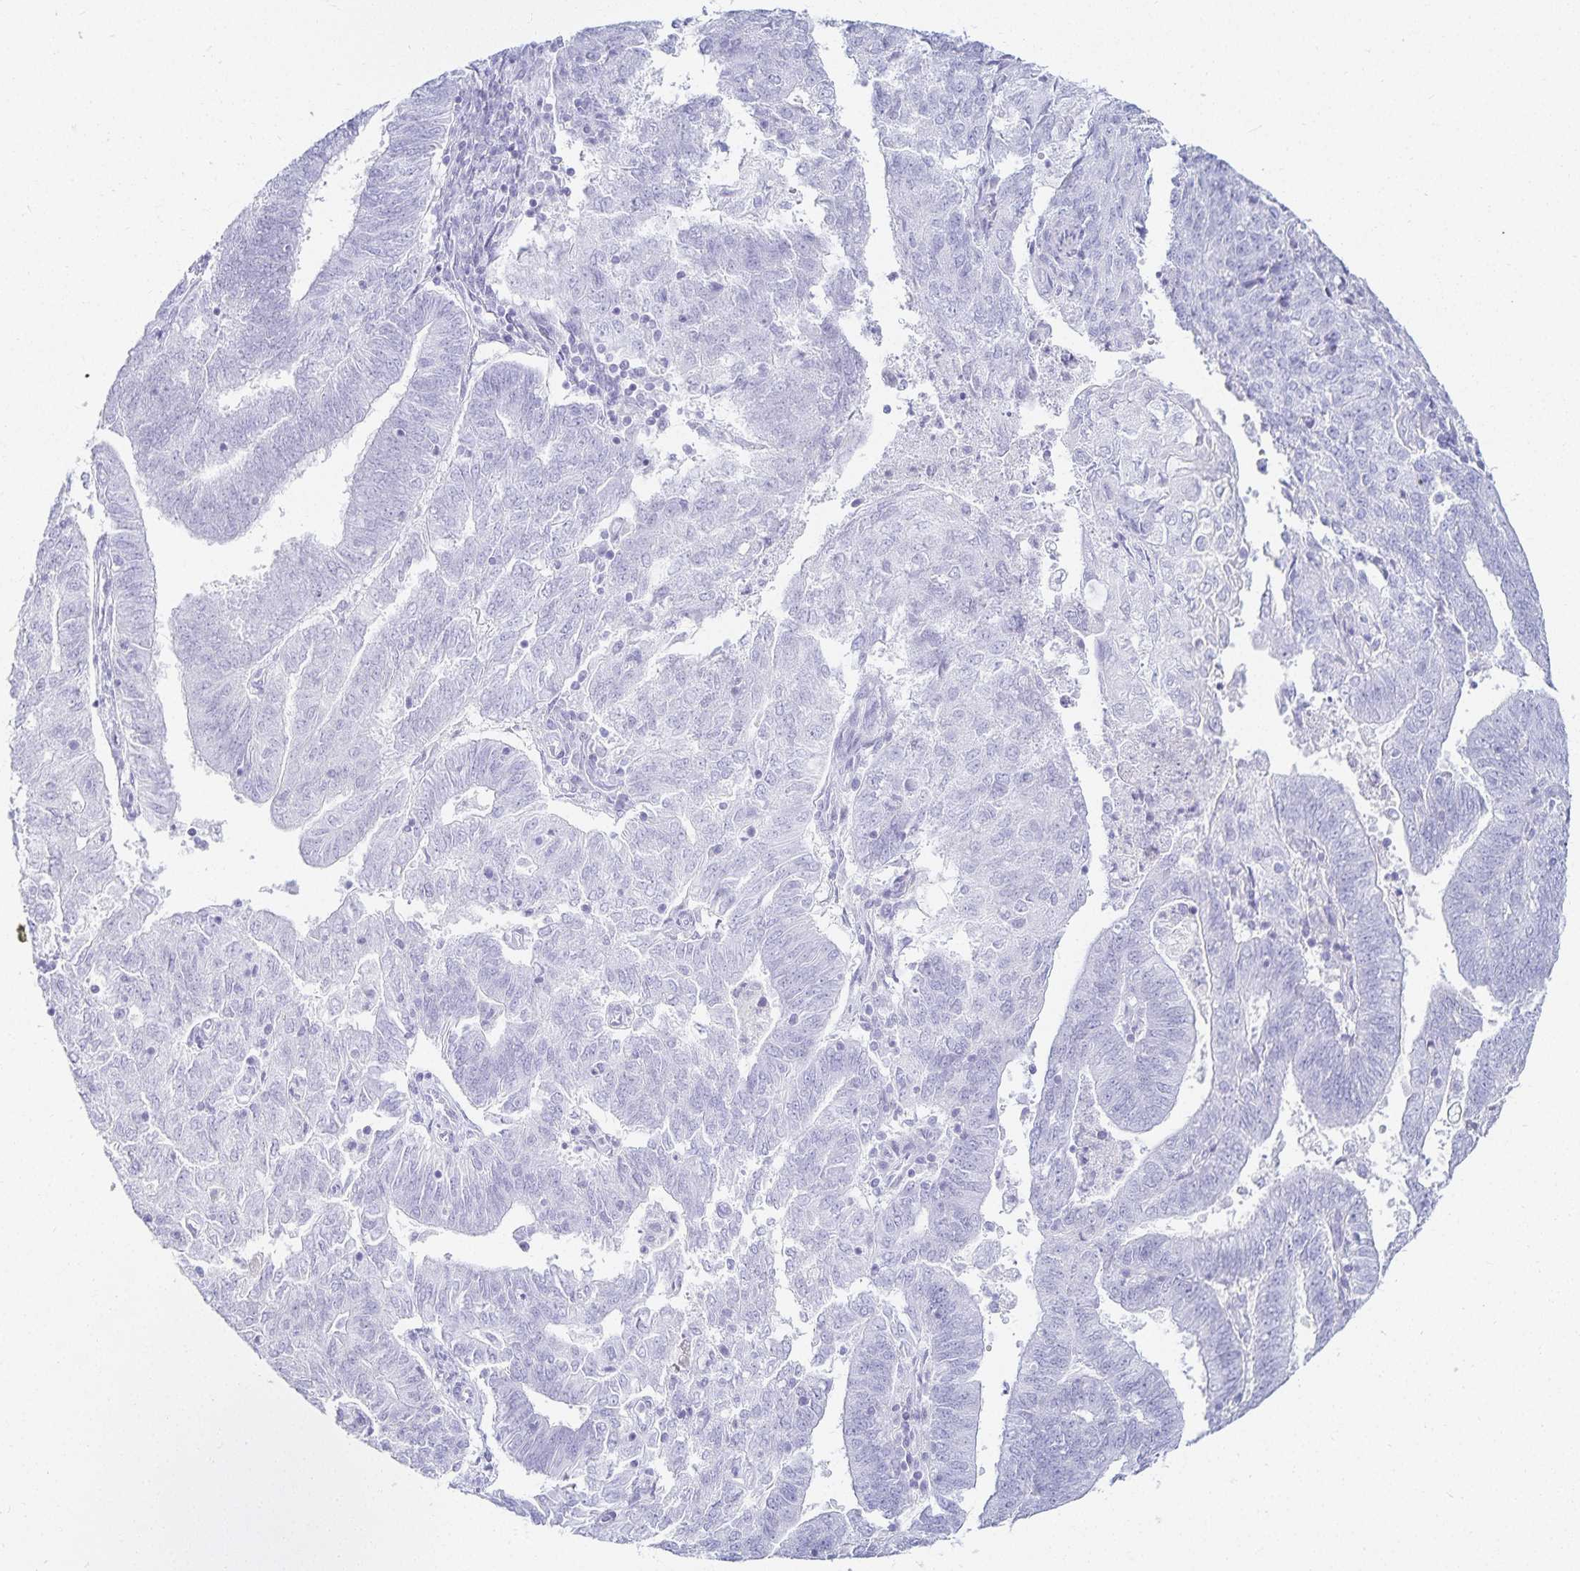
{"staining": {"intensity": "negative", "quantity": "none", "location": "none"}, "tissue": "endometrial cancer", "cell_type": "Tumor cells", "image_type": "cancer", "snomed": [{"axis": "morphology", "description": "Adenocarcinoma, NOS"}, {"axis": "topography", "description": "Endometrium"}], "caption": "A high-resolution image shows immunohistochemistry staining of endometrial adenocarcinoma, which demonstrates no significant positivity in tumor cells.", "gene": "GP2", "patient": {"sex": "female", "age": 82}}